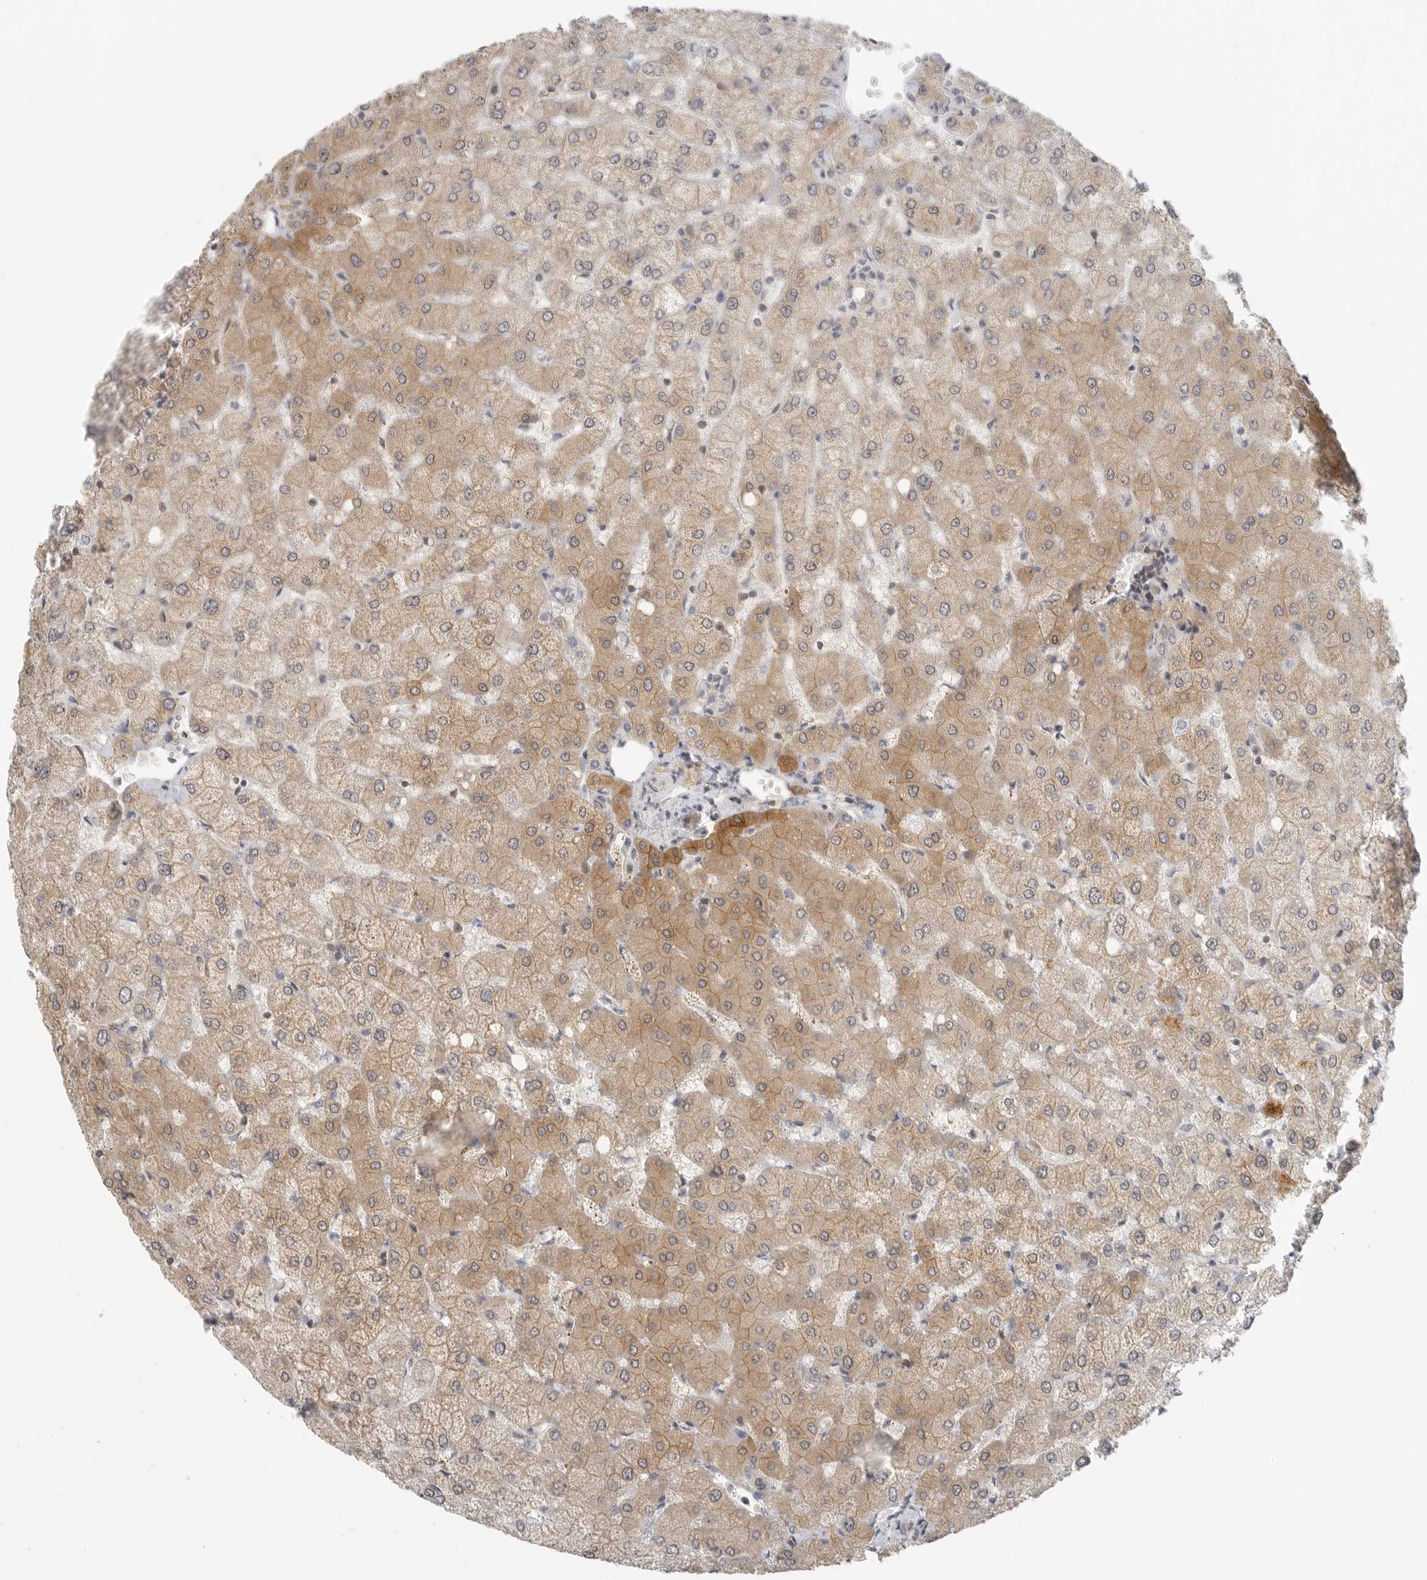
{"staining": {"intensity": "negative", "quantity": "none", "location": "none"}, "tissue": "liver", "cell_type": "Cholangiocytes", "image_type": "normal", "snomed": [{"axis": "morphology", "description": "Normal tissue, NOS"}, {"axis": "topography", "description": "Liver"}], "caption": "This is a photomicrograph of IHC staining of normal liver, which shows no positivity in cholangiocytes. (DAB immunohistochemistry (IHC) with hematoxylin counter stain).", "gene": "HDAC6", "patient": {"sex": "female", "age": 54}}